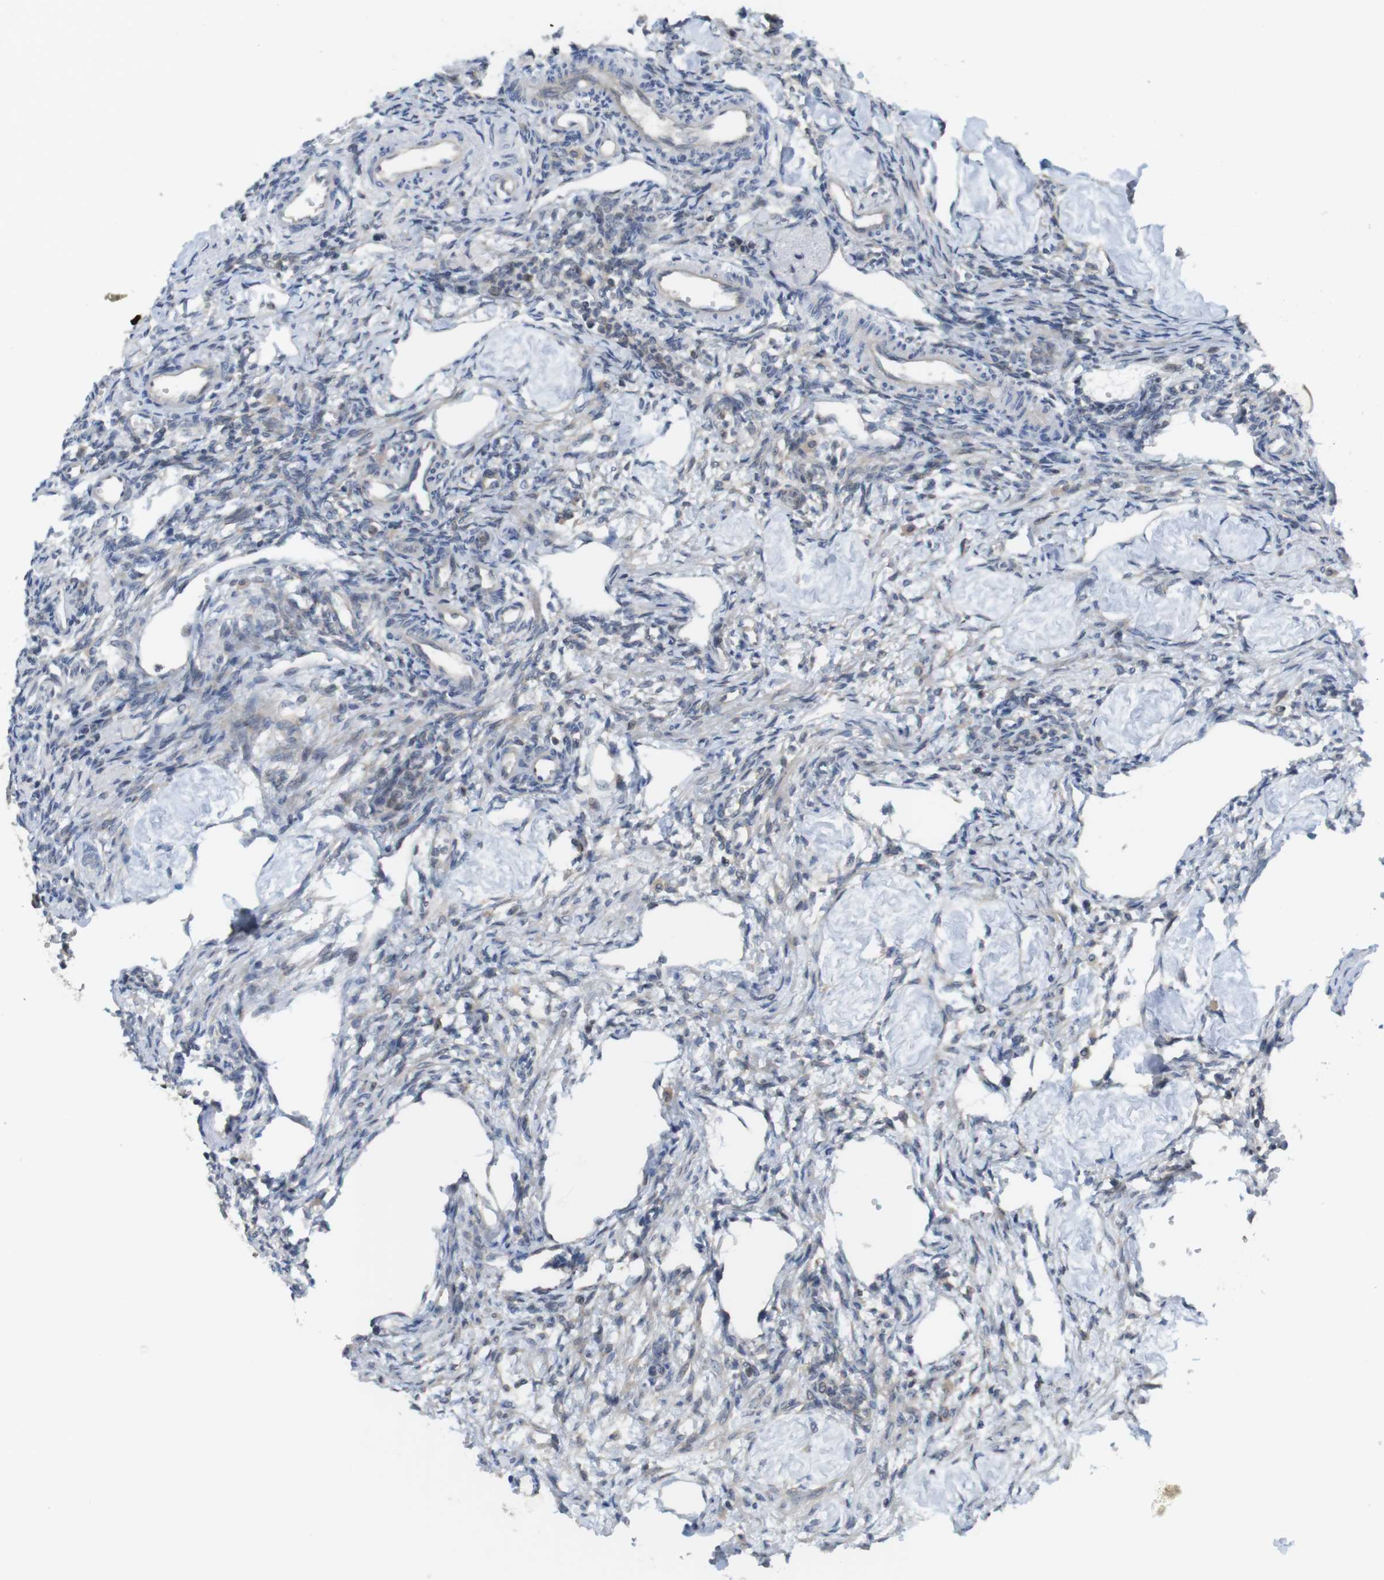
{"staining": {"intensity": "weak", "quantity": "<25%", "location": "cytoplasmic/membranous,nuclear"}, "tissue": "ovary", "cell_type": "Ovarian stroma cells", "image_type": "normal", "snomed": [{"axis": "morphology", "description": "Normal tissue, NOS"}, {"axis": "topography", "description": "Ovary"}], "caption": "Immunohistochemical staining of normal human ovary reveals no significant expression in ovarian stroma cells.", "gene": "RCC1", "patient": {"sex": "female", "age": 33}}